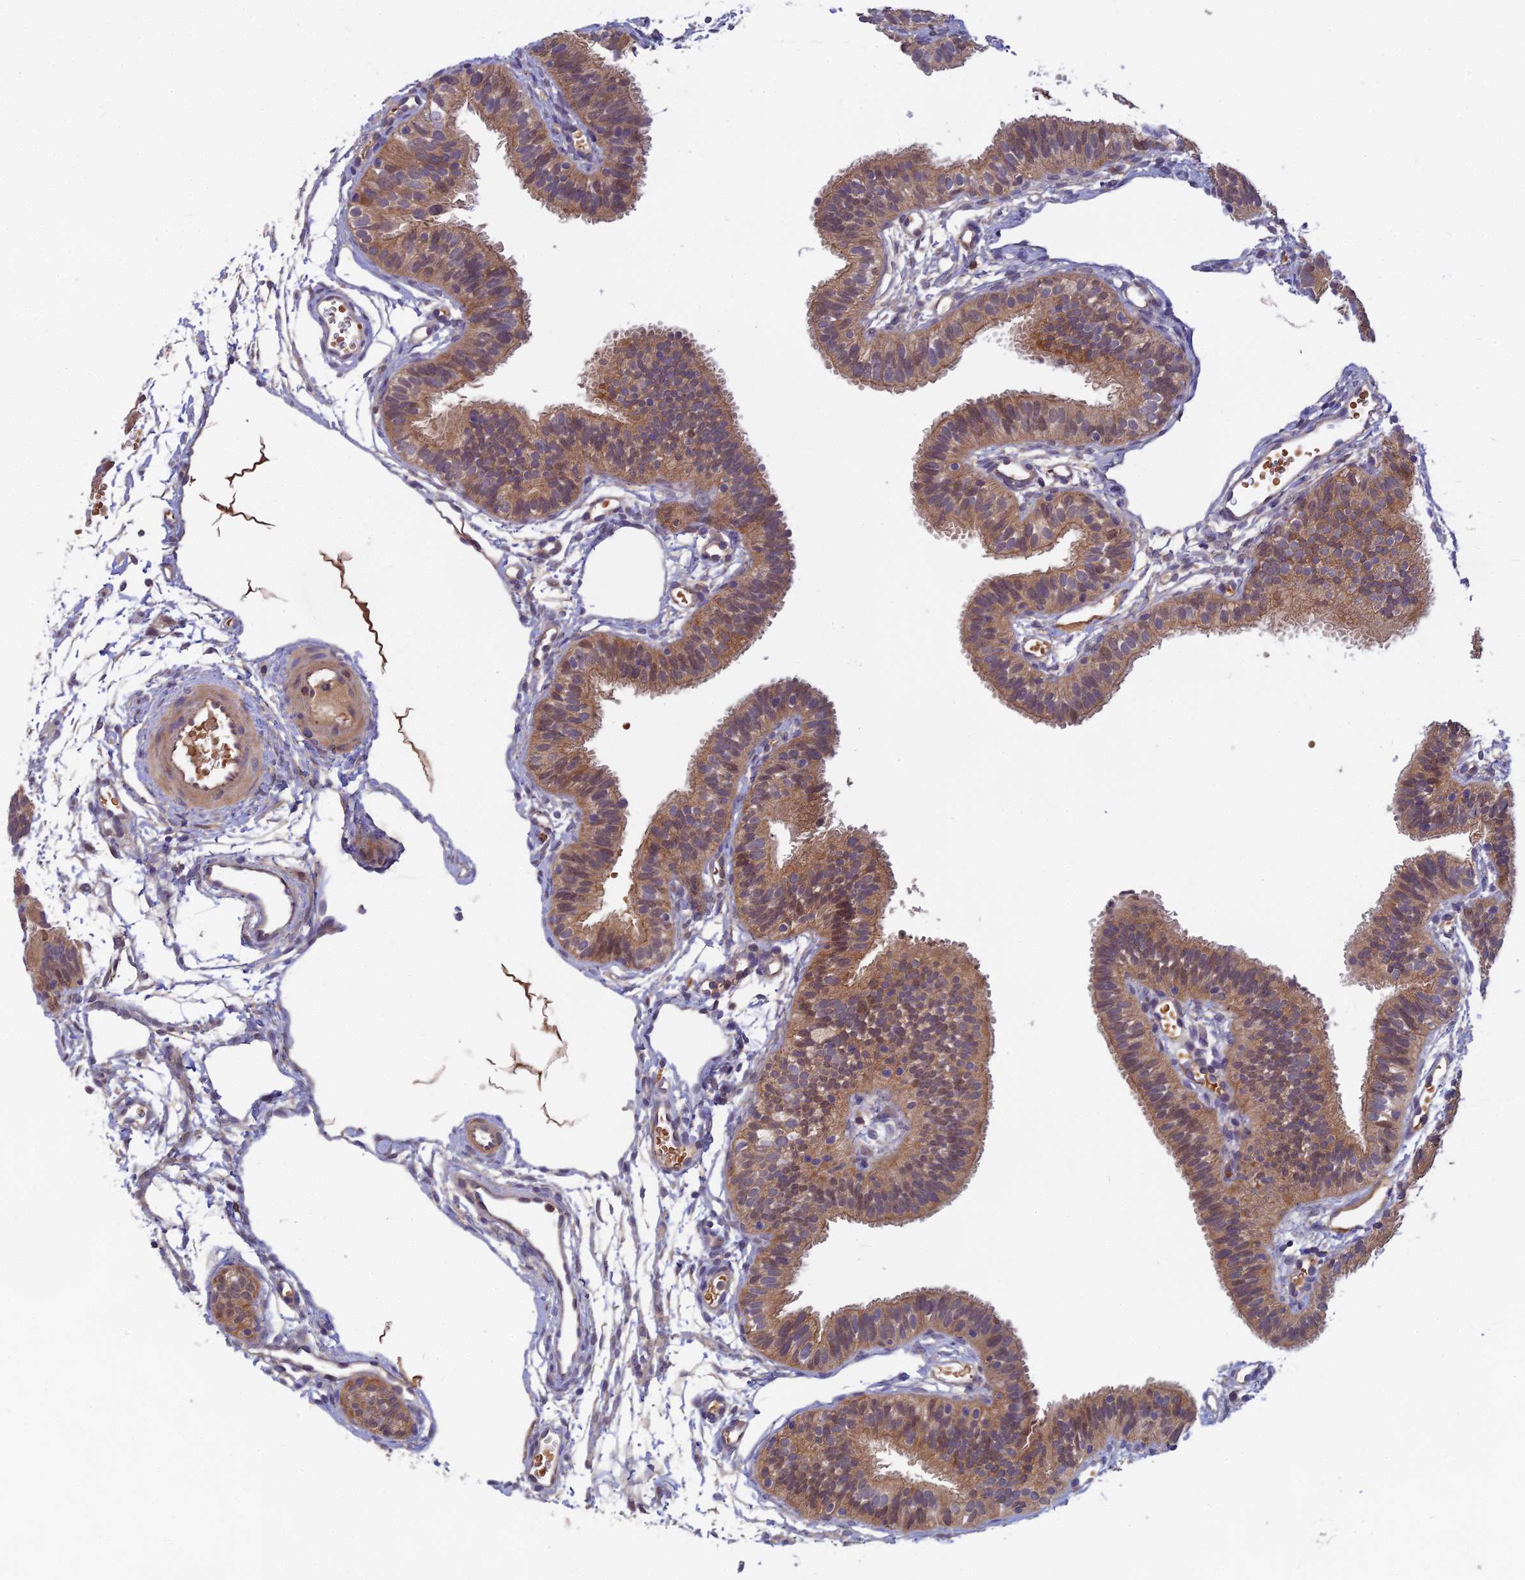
{"staining": {"intensity": "moderate", "quantity": ">75%", "location": "cytoplasmic/membranous,nuclear"}, "tissue": "fallopian tube", "cell_type": "Glandular cells", "image_type": "normal", "snomed": [{"axis": "morphology", "description": "Normal tissue, NOS"}, {"axis": "topography", "description": "Fallopian tube"}], "caption": "Unremarkable fallopian tube was stained to show a protein in brown. There is medium levels of moderate cytoplasmic/membranous,nuclear expression in about >75% of glandular cells.", "gene": "FAM151B", "patient": {"sex": "female", "age": 35}}